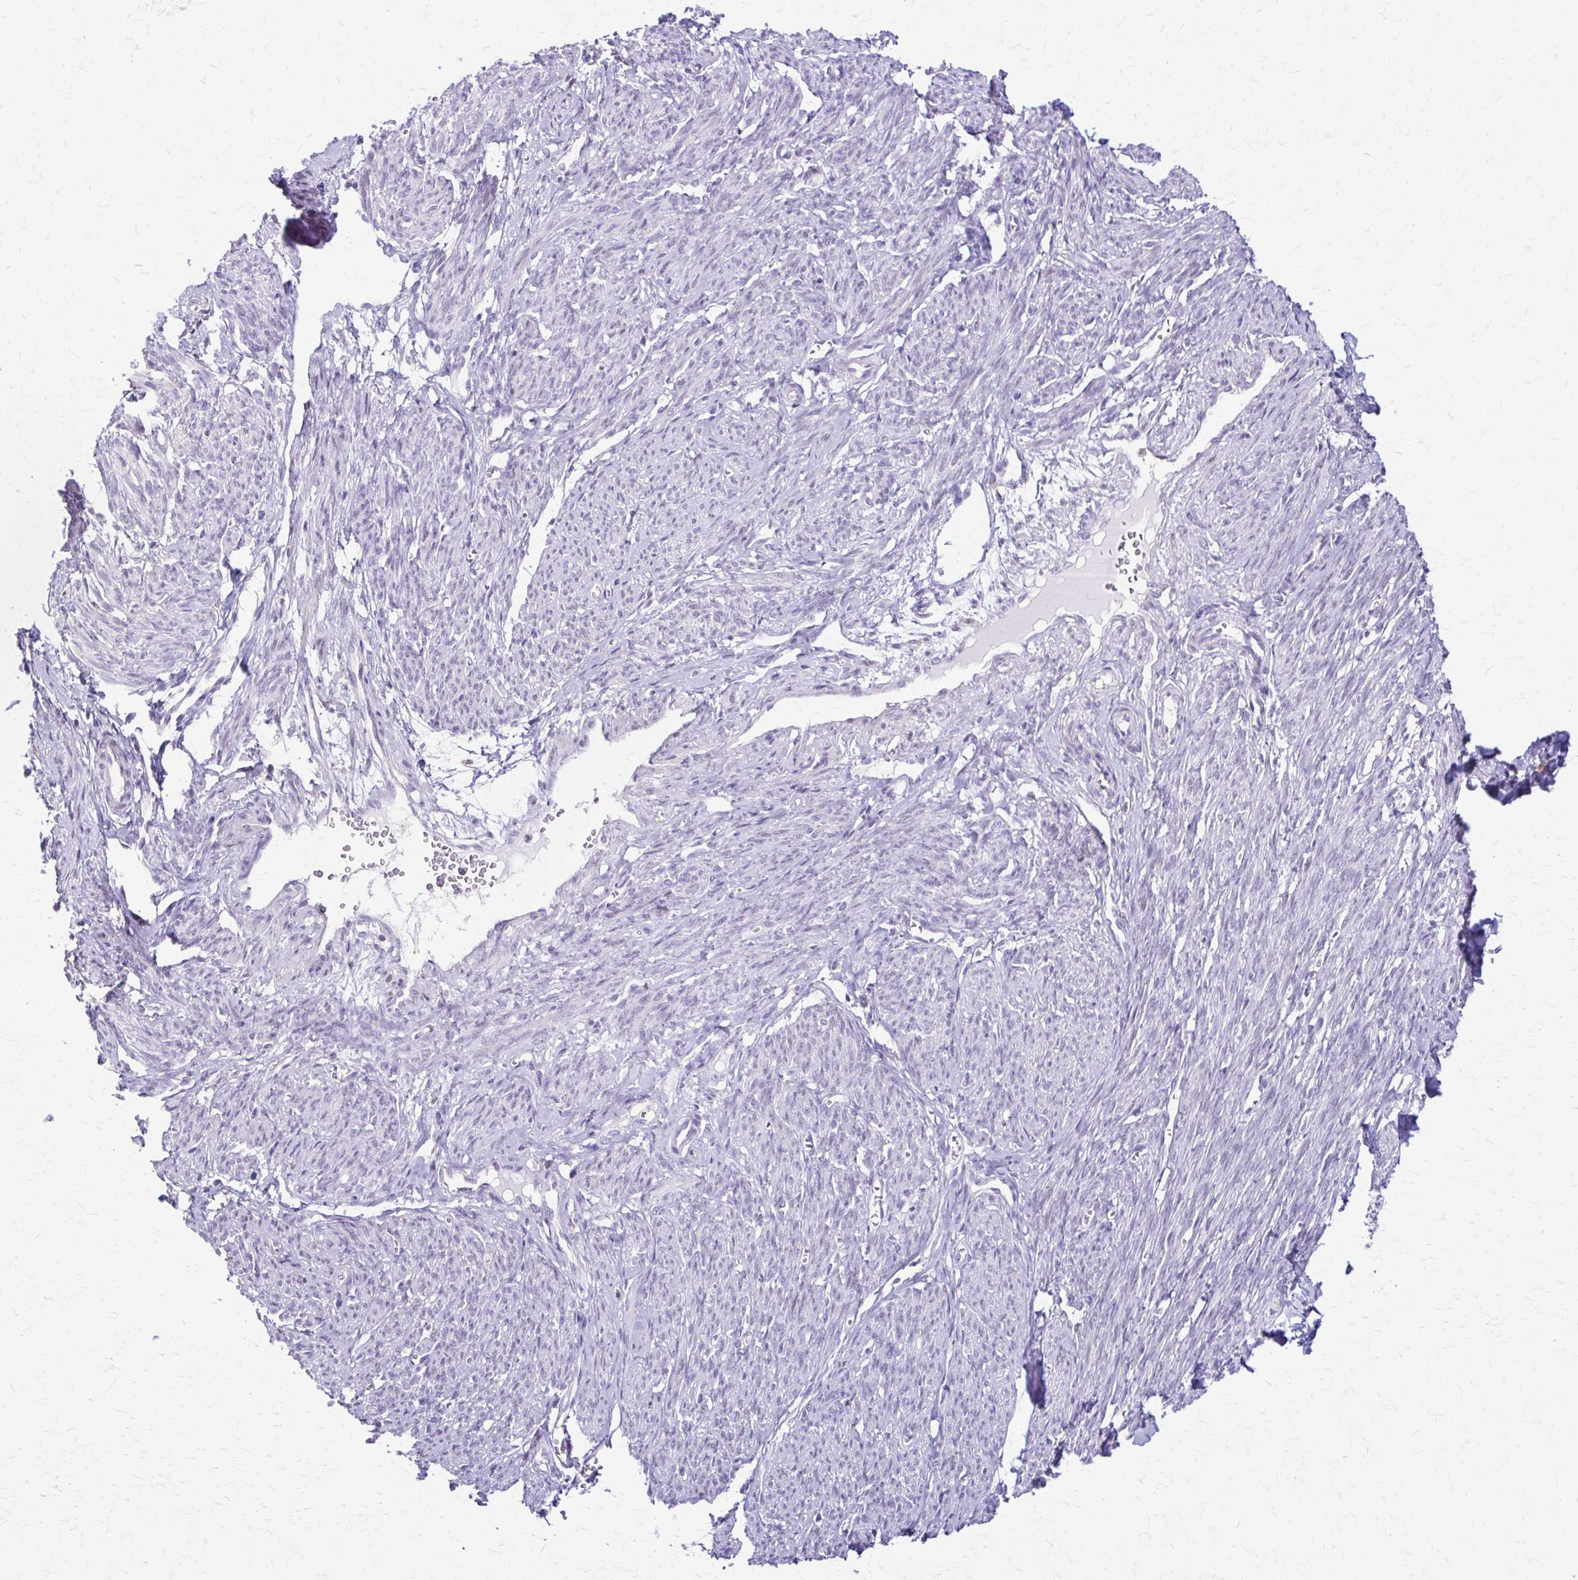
{"staining": {"intensity": "negative", "quantity": "none", "location": "none"}, "tissue": "smooth muscle", "cell_type": "Smooth muscle cells", "image_type": "normal", "snomed": [{"axis": "morphology", "description": "Normal tissue, NOS"}, {"axis": "topography", "description": "Smooth muscle"}], "caption": "The histopathology image demonstrates no significant staining in smooth muscle cells of smooth muscle.", "gene": "PIK3AP1", "patient": {"sex": "female", "age": 65}}